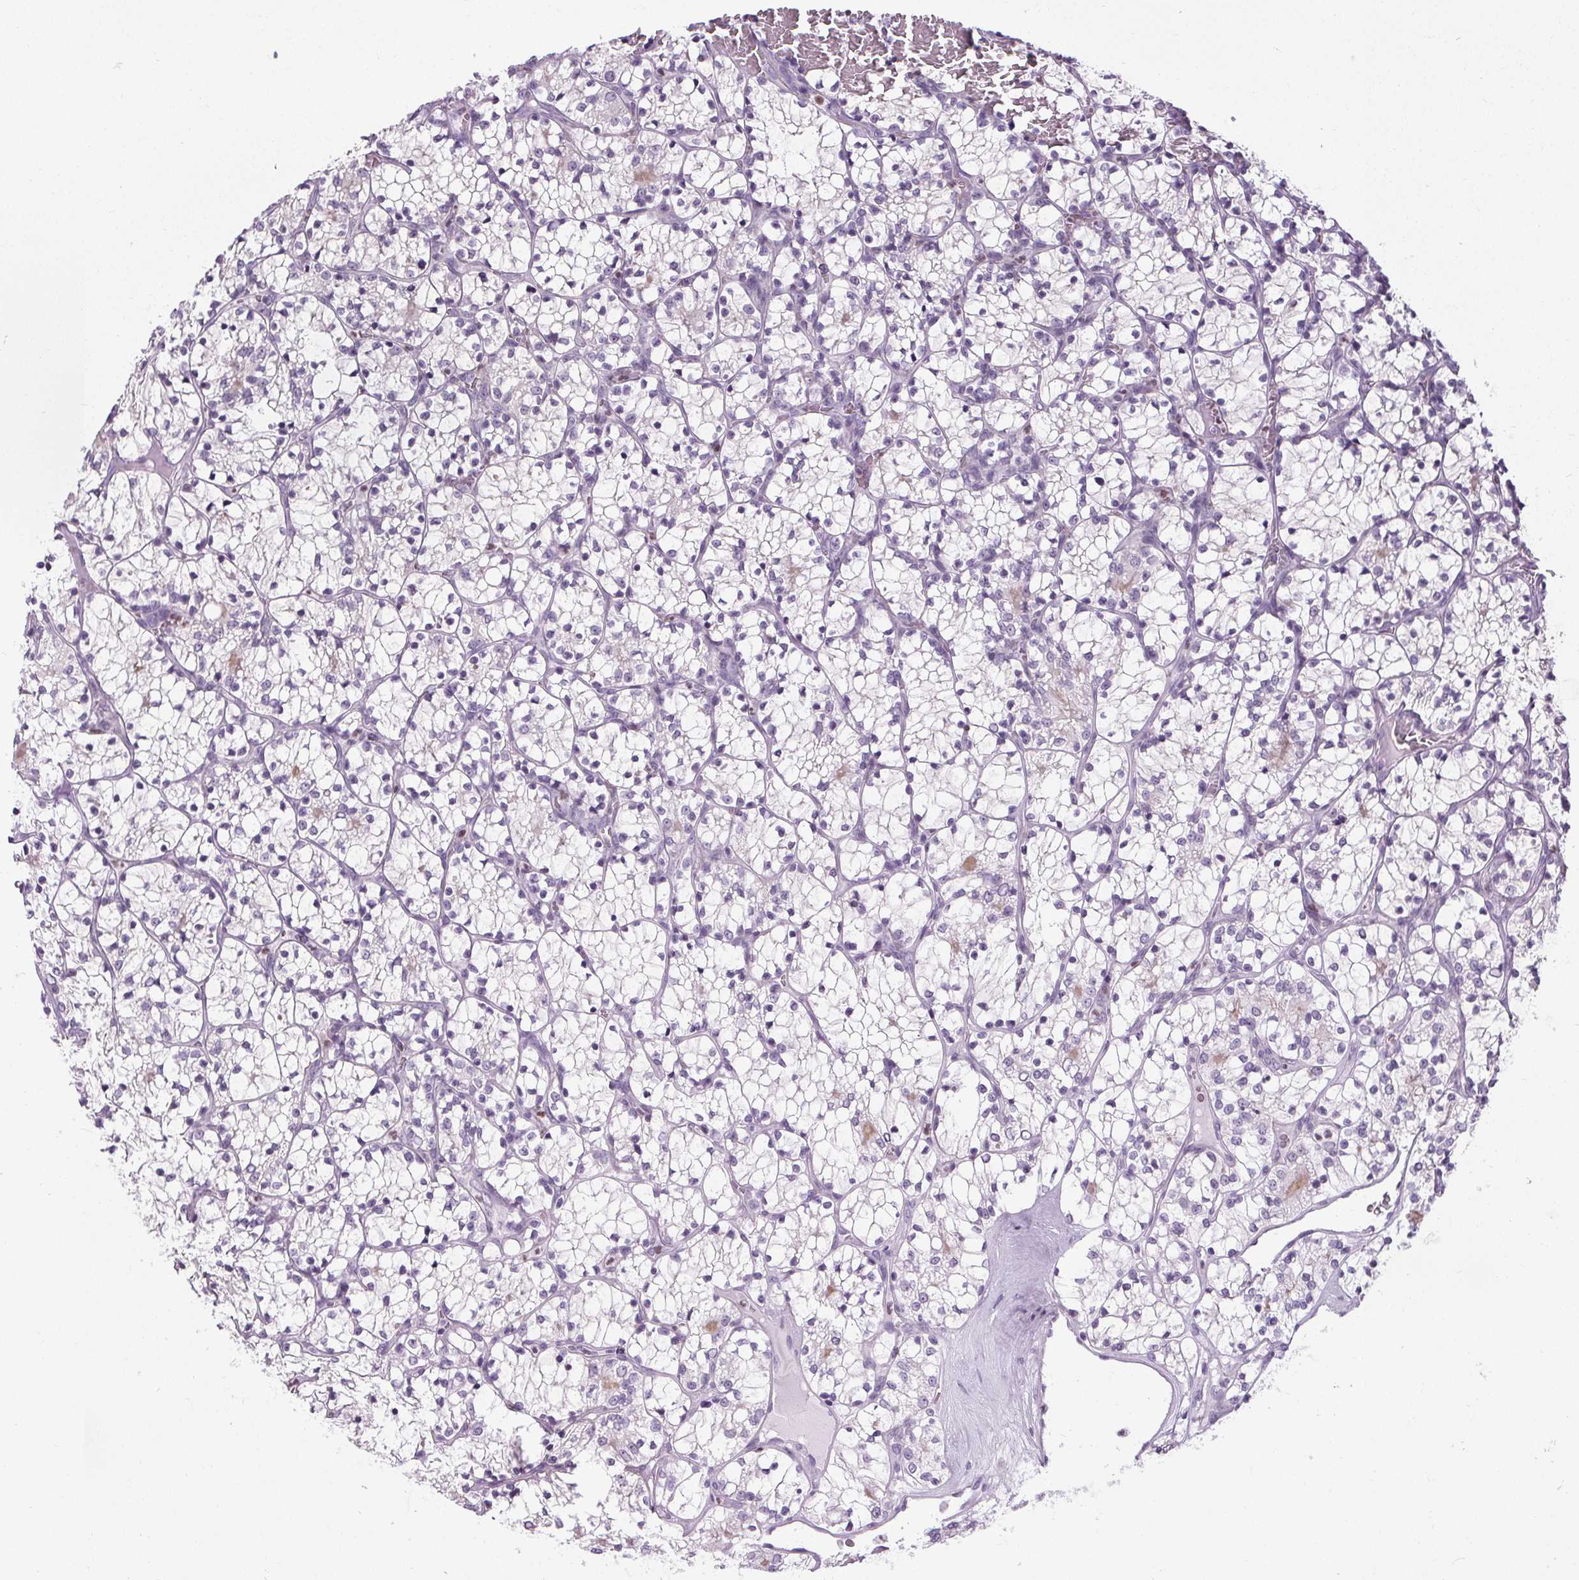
{"staining": {"intensity": "negative", "quantity": "none", "location": "none"}, "tissue": "renal cancer", "cell_type": "Tumor cells", "image_type": "cancer", "snomed": [{"axis": "morphology", "description": "Adenocarcinoma, NOS"}, {"axis": "topography", "description": "Kidney"}], "caption": "Tumor cells show no significant positivity in renal cancer.", "gene": "TMEM240", "patient": {"sex": "female", "age": 69}}